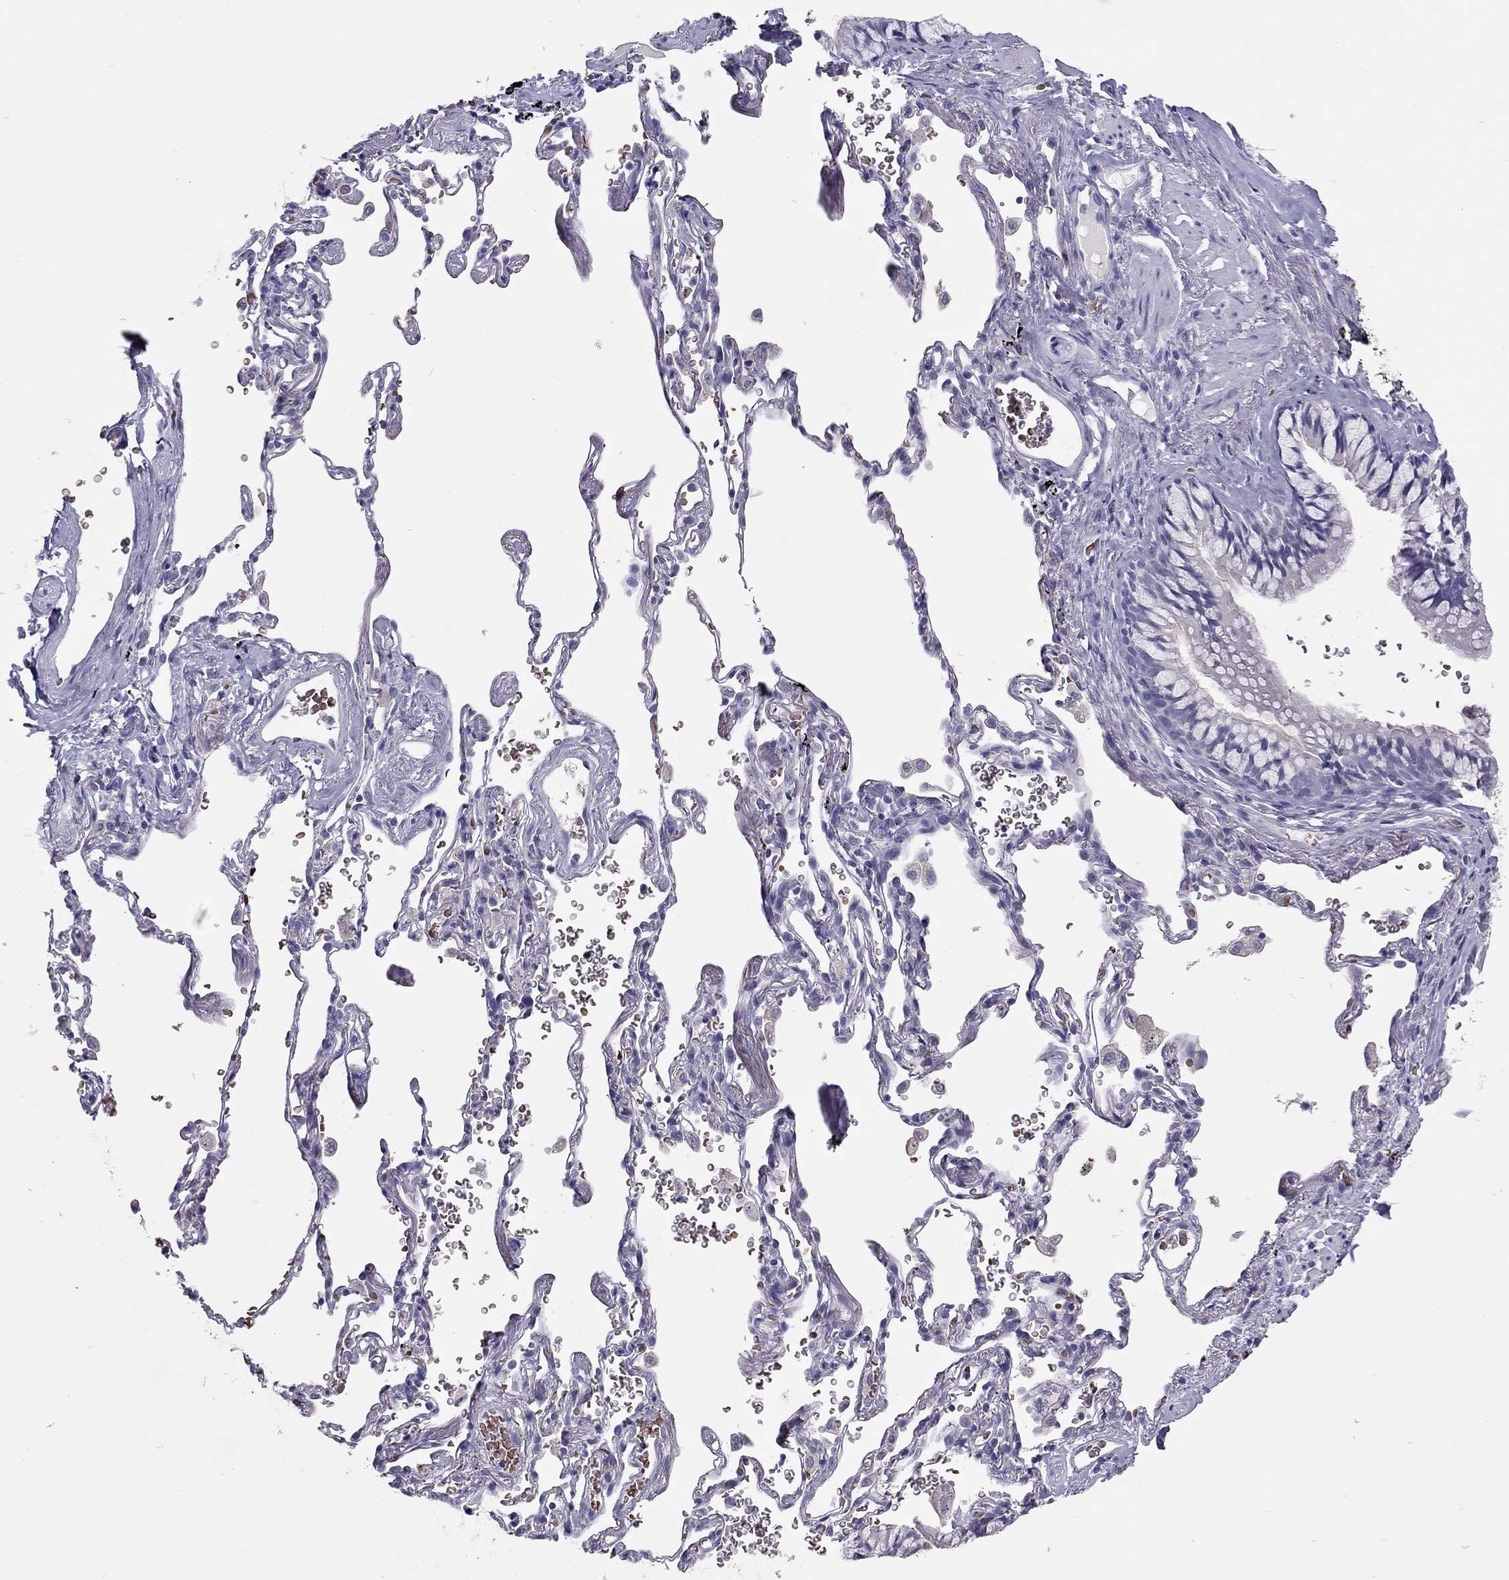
{"staining": {"intensity": "negative", "quantity": "none", "location": "none"}, "tissue": "soft tissue", "cell_type": "Chondrocytes", "image_type": "normal", "snomed": [{"axis": "morphology", "description": "Normal tissue, NOS"}, {"axis": "morphology", "description": "Adenocarcinoma, NOS"}, {"axis": "topography", "description": "Cartilage tissue"}, {"axis": "topography", "description": "Lung"}], "caption": "Immunohistochemistry photomicrograph of normal soft tissue: soft tissue stained with DAB (3,3'-diaminobenzidine) displays no significant protein staining in chondrocytes. The staining is performed using DAB brown chromogen with nuclei counter-stained in using hematoxylin.", "gene": "FRMD1", "patient": {"sex": "male", "age": 59}}